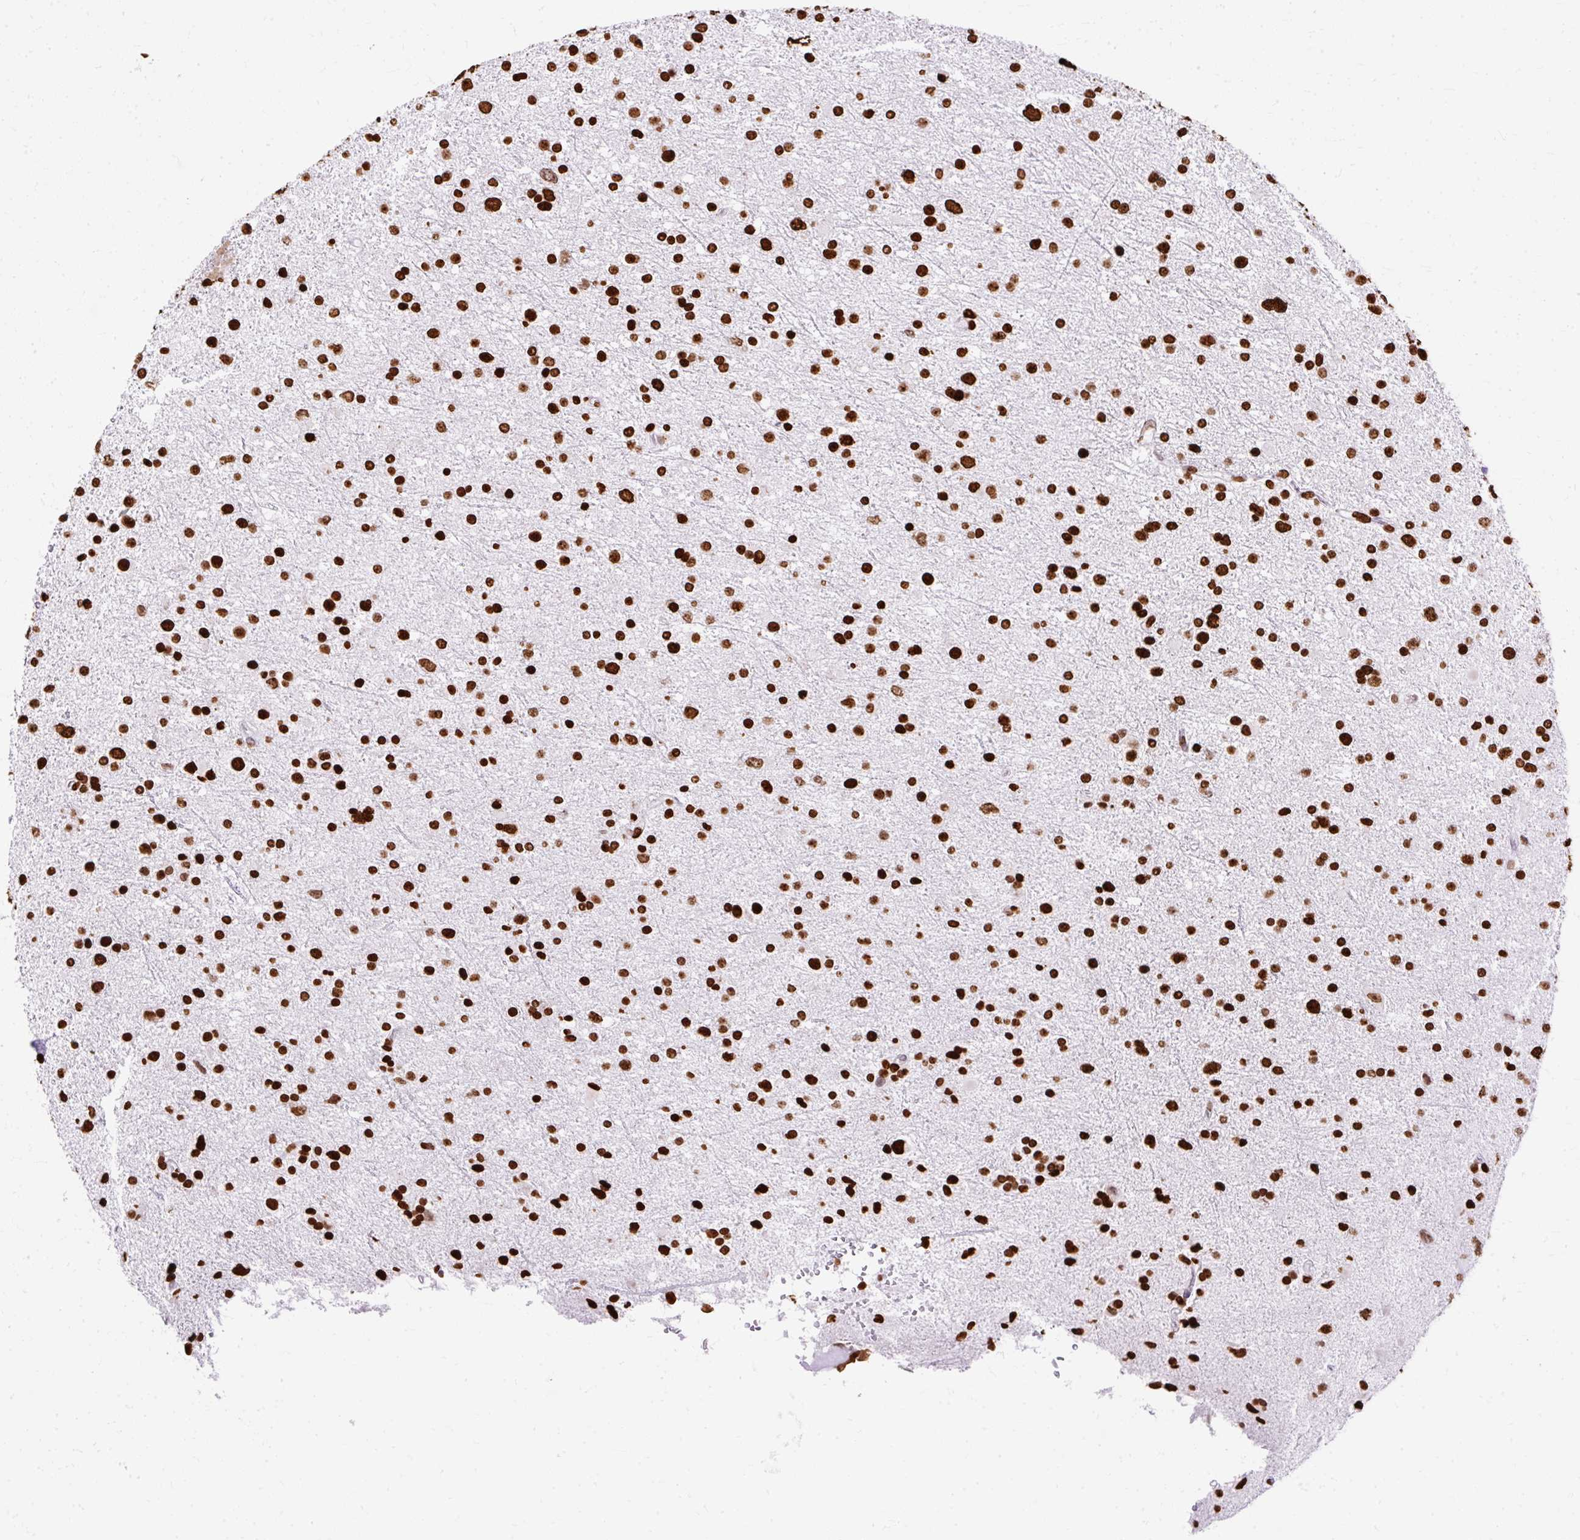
{"staining": {"intensity": "strong", "quantity": ">75%", "location": "nuclear"}, "tissue": "glioma", "cell_type": "Tumor cells", "image_type": "cancer", "snomed": [{"axis": "morphology", "description": "Glioma, malignant, Low grade"}, {"axis": "topography", "description": "Brain"}], "caption": "Immunohistochemical staining of malignant glioma (low-grade) exhibits high levels of strong nuclear protein staining in approximately >75% of tumor cells. (Brightfield microscopy of DAB IHC at high magnification).", "gene": "TMEM184C", "patient": {"sex": "female", "age": 32}}